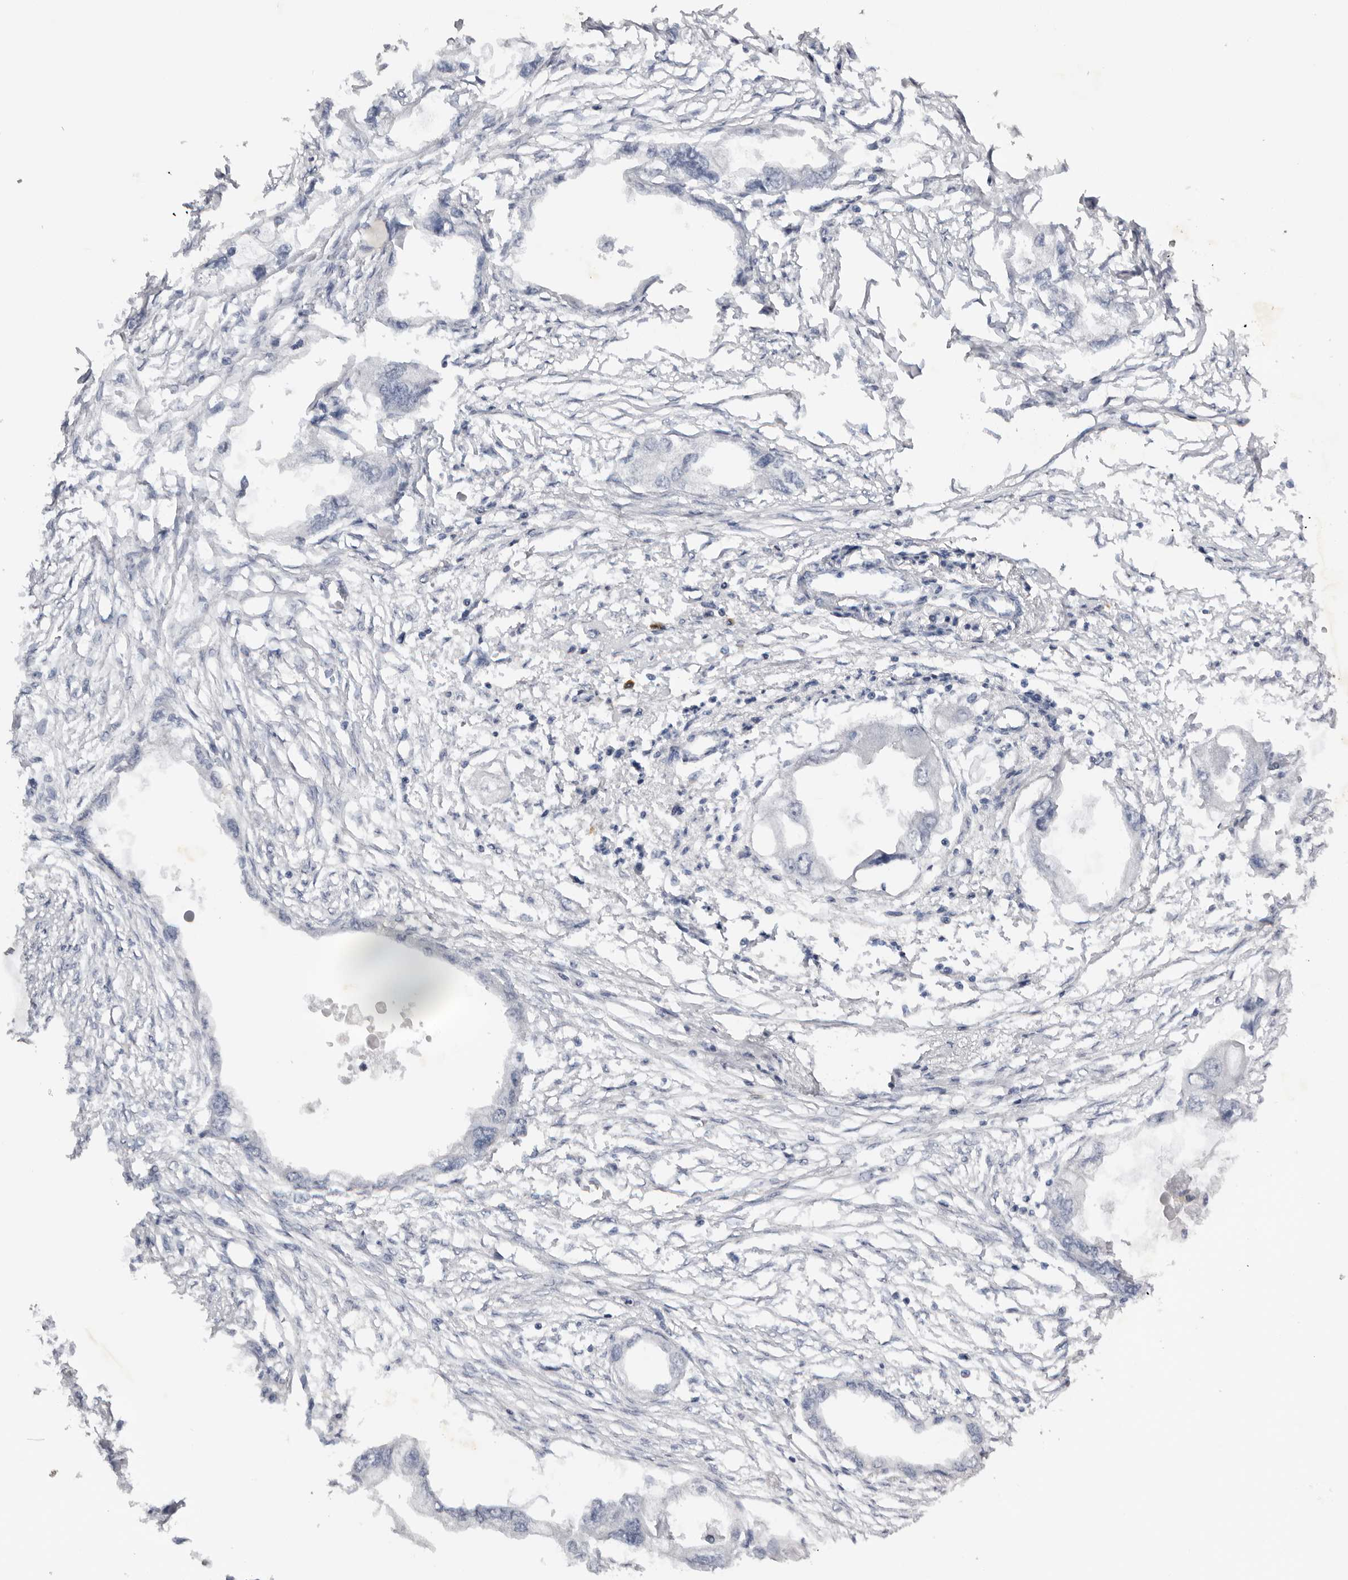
{"staining": {"intensity": "negative", "quantity": "none", "location": "none"}, "tissue": "endometrial cancer", "cell_type": "Tumor cells", "image_type": "cancer", "snomed": [{"axis": "morphology", "description": "Adenocarcinoma, NOS"}, {"axis": "morphology", "description": "Adenocarcinoma, metastatic, NOS"}, {"axis": "topography", "description": "Adipose tissue"}, {"axis": "topography", "description": "Endometrium"}], "caption": "Immunohistochemical staining of human endometrial cancer shows no significant expression in tumor cells.", "gene": "KIF2B", "patient": {"sex": "female", "age": 67}}